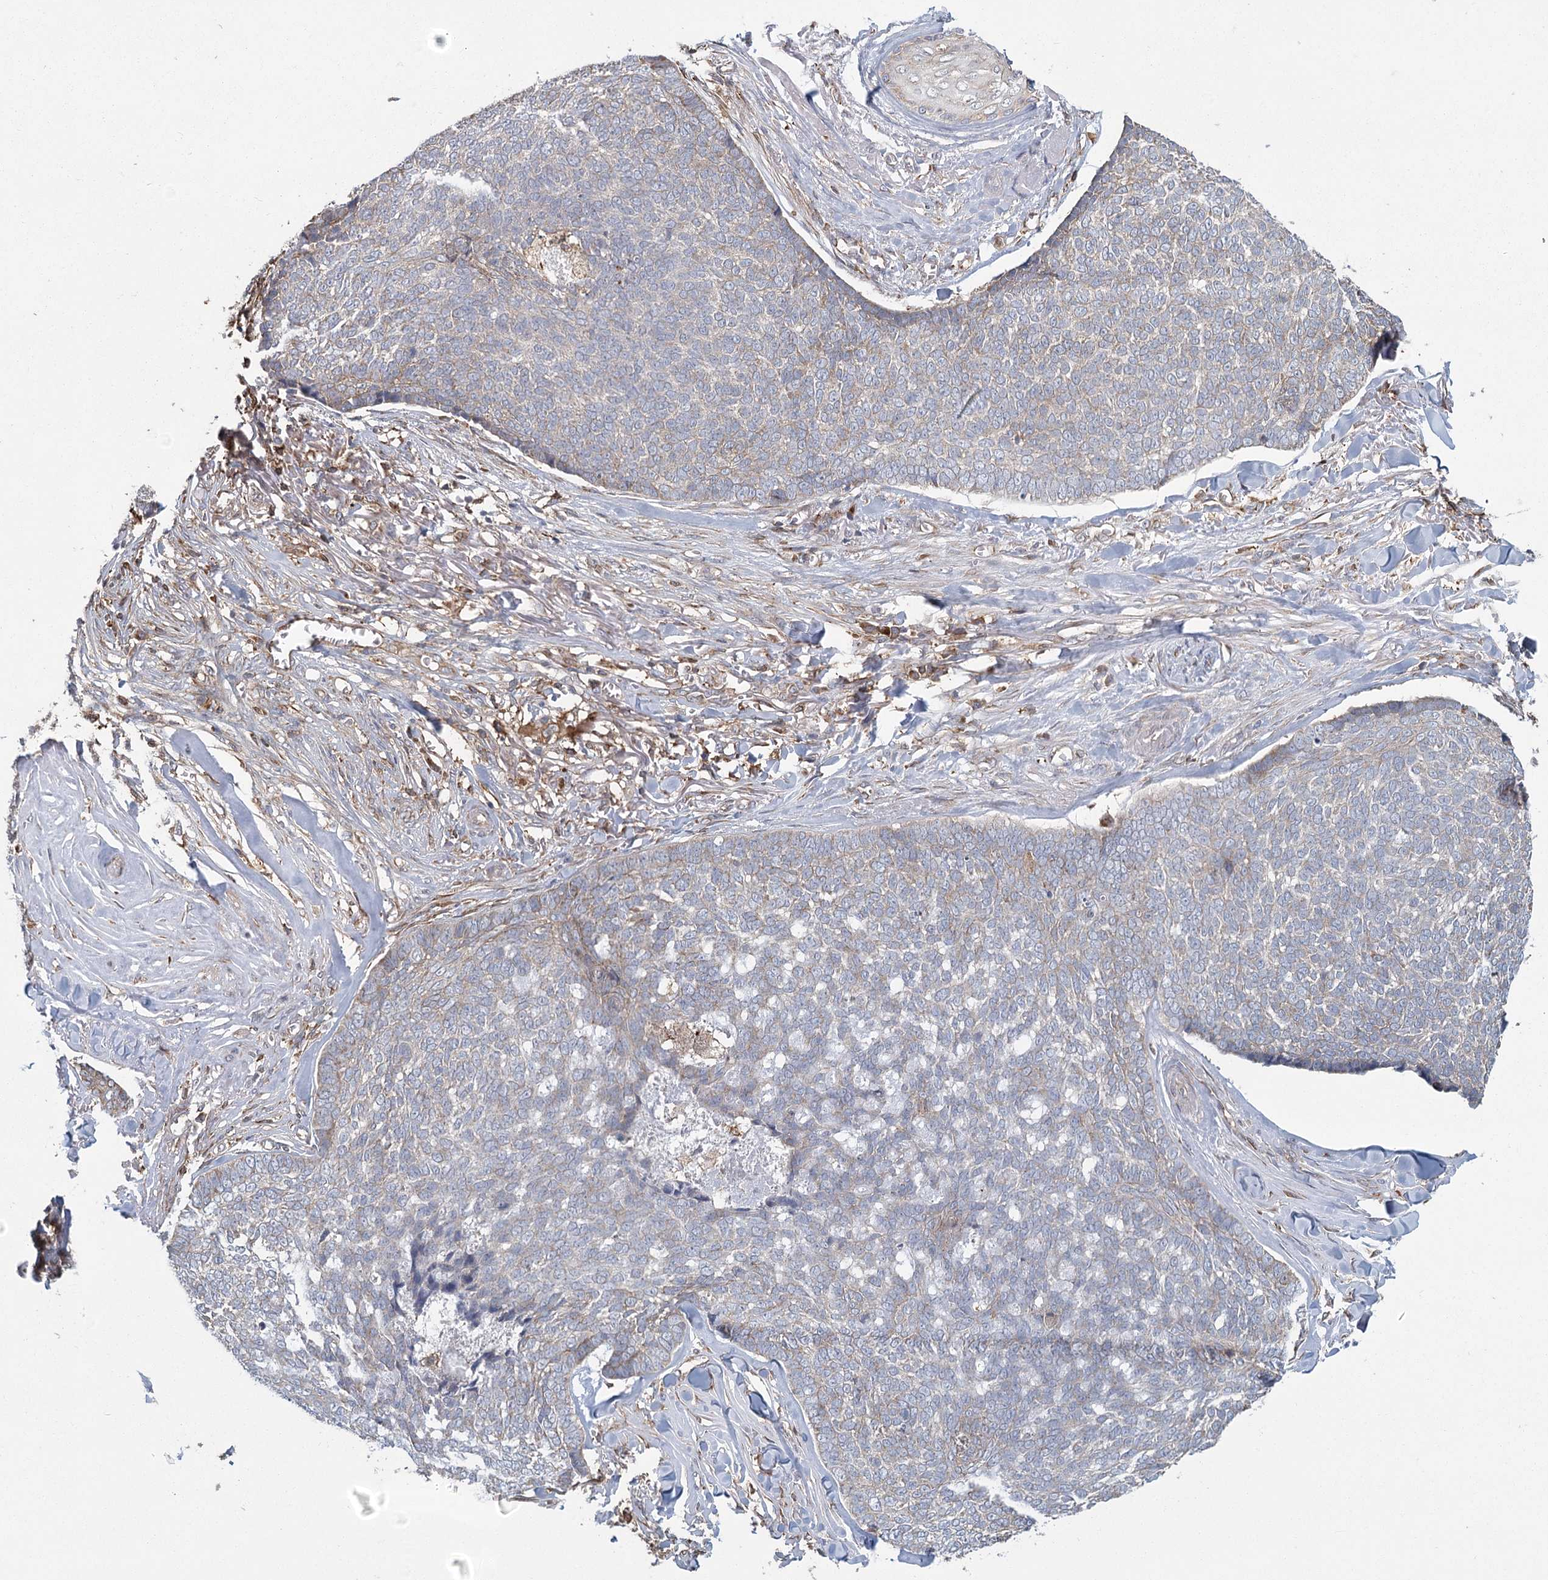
{"staining": {"intensity": "negative", "quantity": "none", "location": "none"}, "tissue": "skin cancer", "cell_type": "Tumor cells", "image_type": "cancer", "snomed": [{"axis": "morphology", "description": "Basal cell carcinoma"}, {"axis": "topography", "description": "Skin"}], "caption": "A photomicrograph of basal cell carcinoma (skin) stained for a protein reveals no brown staining in tumor cells.", "gene": "PLEKHA7", "patient": {"sex": "male", "age": 84}}